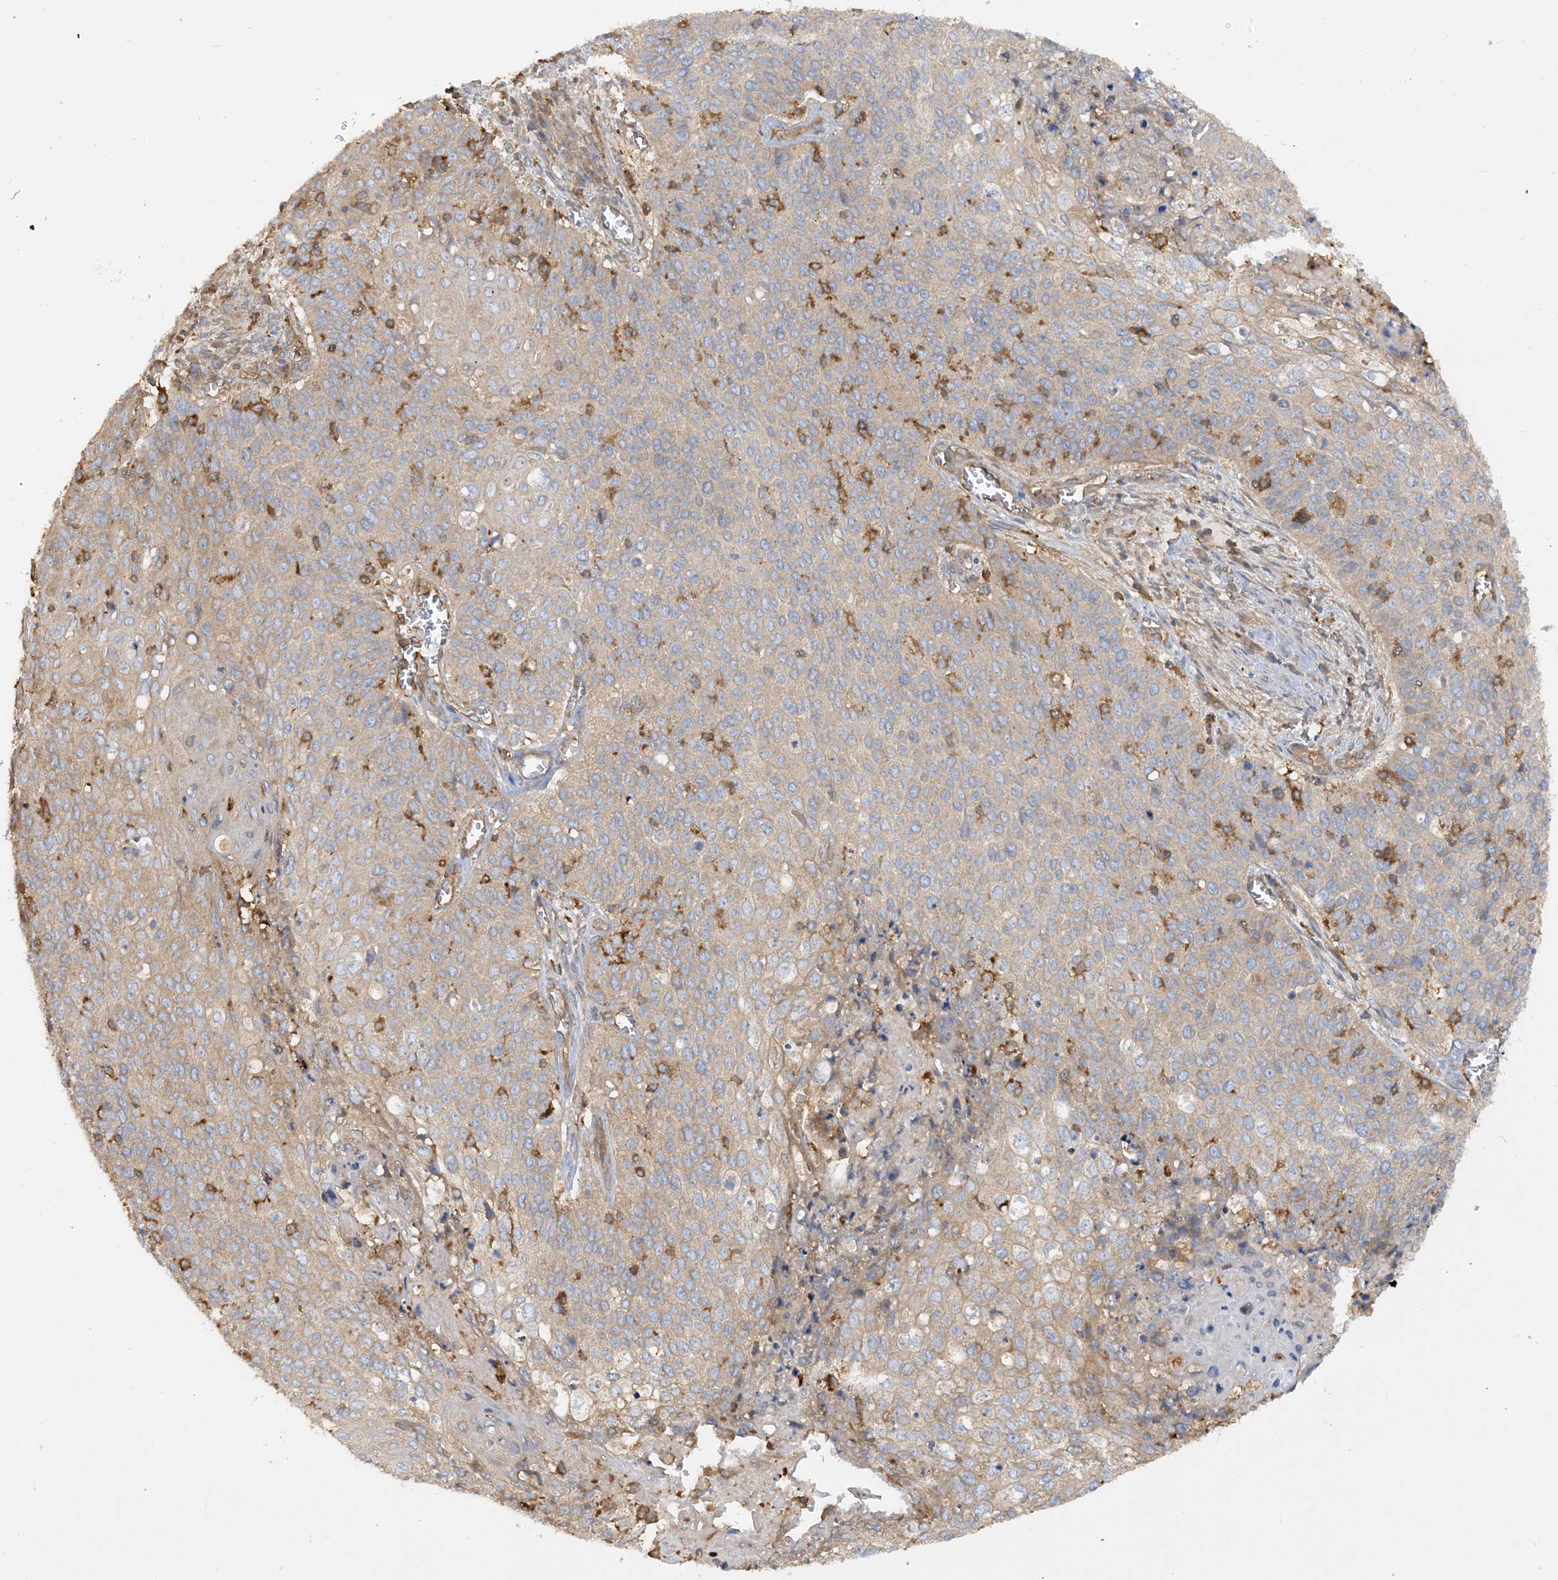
{"staining": {"intensity": "moderate", "quantity": "<25%", "location": "cytoplasmic/membranous"}, "tissue": "cervical cancer", "cell_type": "Tumor cells", "image_type": "cancer", "snomed": [{"axis": "morphology", "description": "Squamous cell carcinoma, NOS"}, {"axis": "topography", "description": "Cervix"}], "caption": "This is a histology image of immunohistochemistry staining of cervical squamous cell carcinoma, which shows moderate staining in the cytoplasmic/membranous of tumor cells.", "gene": "SFMBT2", "patient": {"sex": "female", "age": 39}}